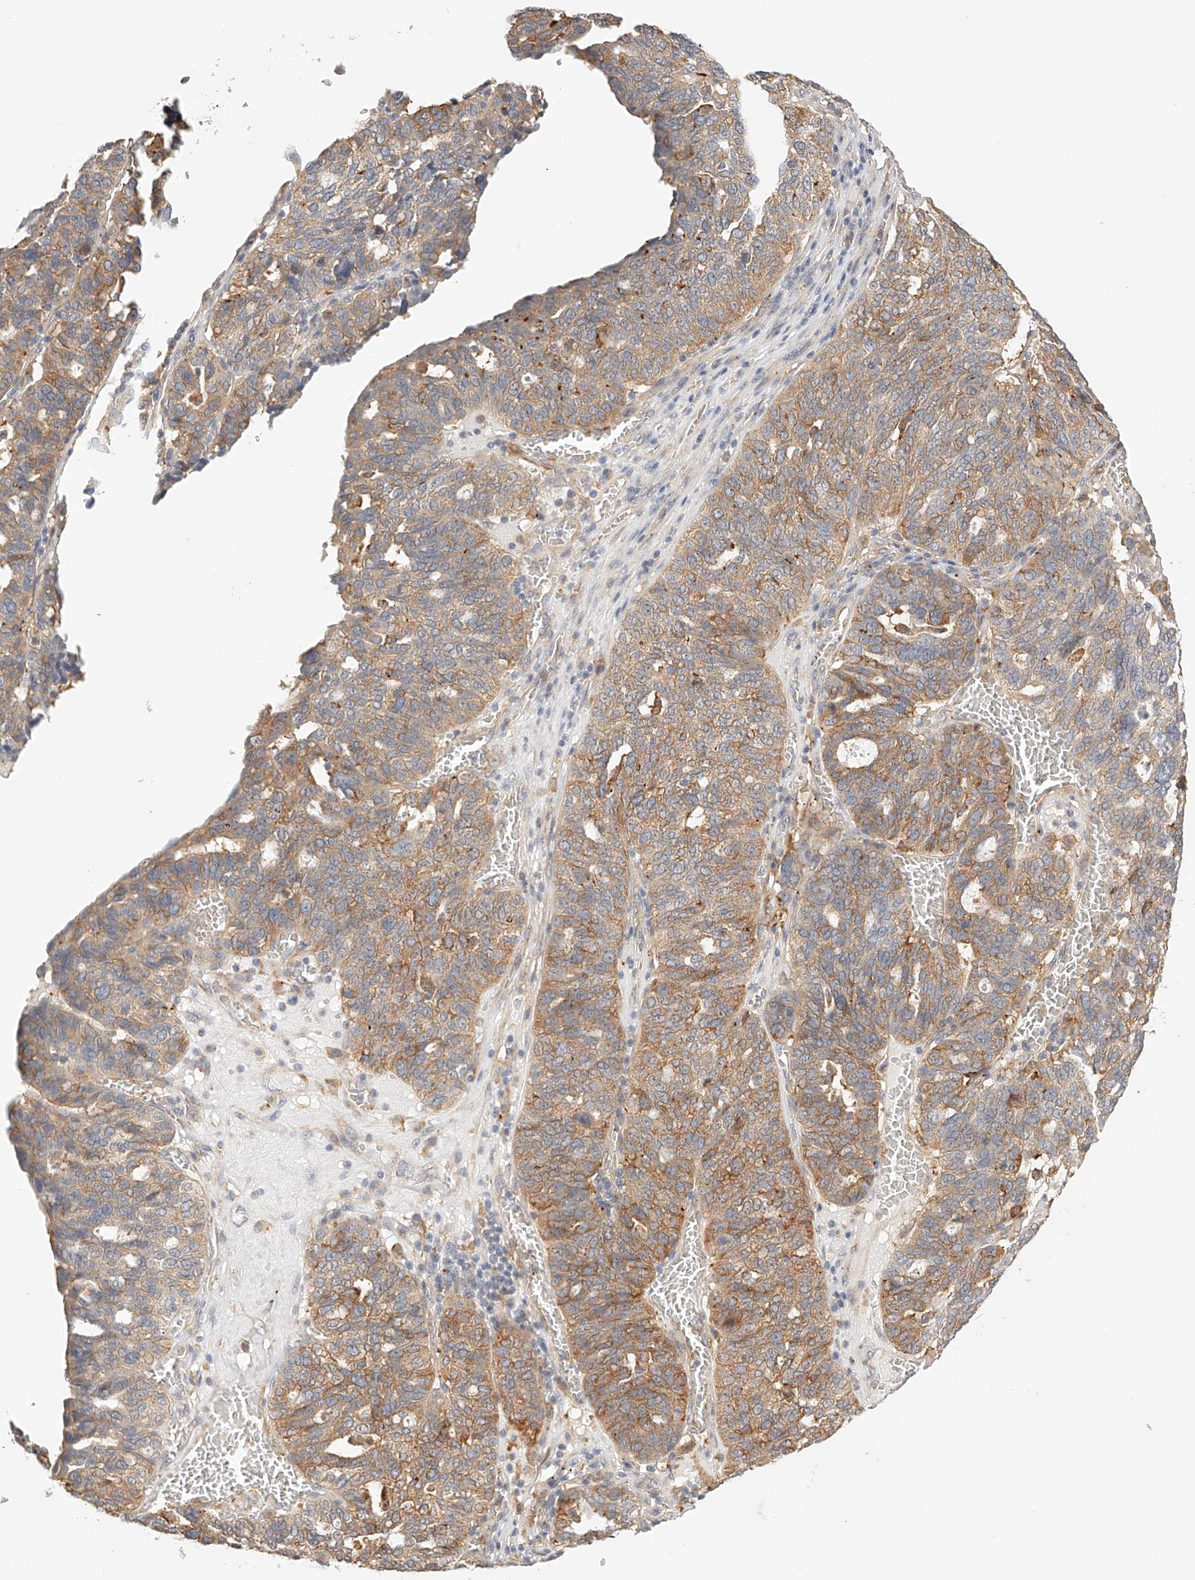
{"staining": {"intensity": "moderate", "quantity": "25%-75%", "location": "cytoplasmic/membranous"}, "tissue": "ovarian cancer", "cell_type": "Tumor cells", "image_type": "cancer", "snomed": [{"axis": "morphology", "description": "Cystadenocarcinoma, serous, NOS"}, {"axis": "topography", "description": "Ovary"}], "caption": "Human ovarian cancer stained for a protein (brown) shows moderate cytoplasmic/membranous positive staining in about 25%-75% of tumor cells.", "gene": "SYNC", "patient": {"sex": "female", "age": 59}}